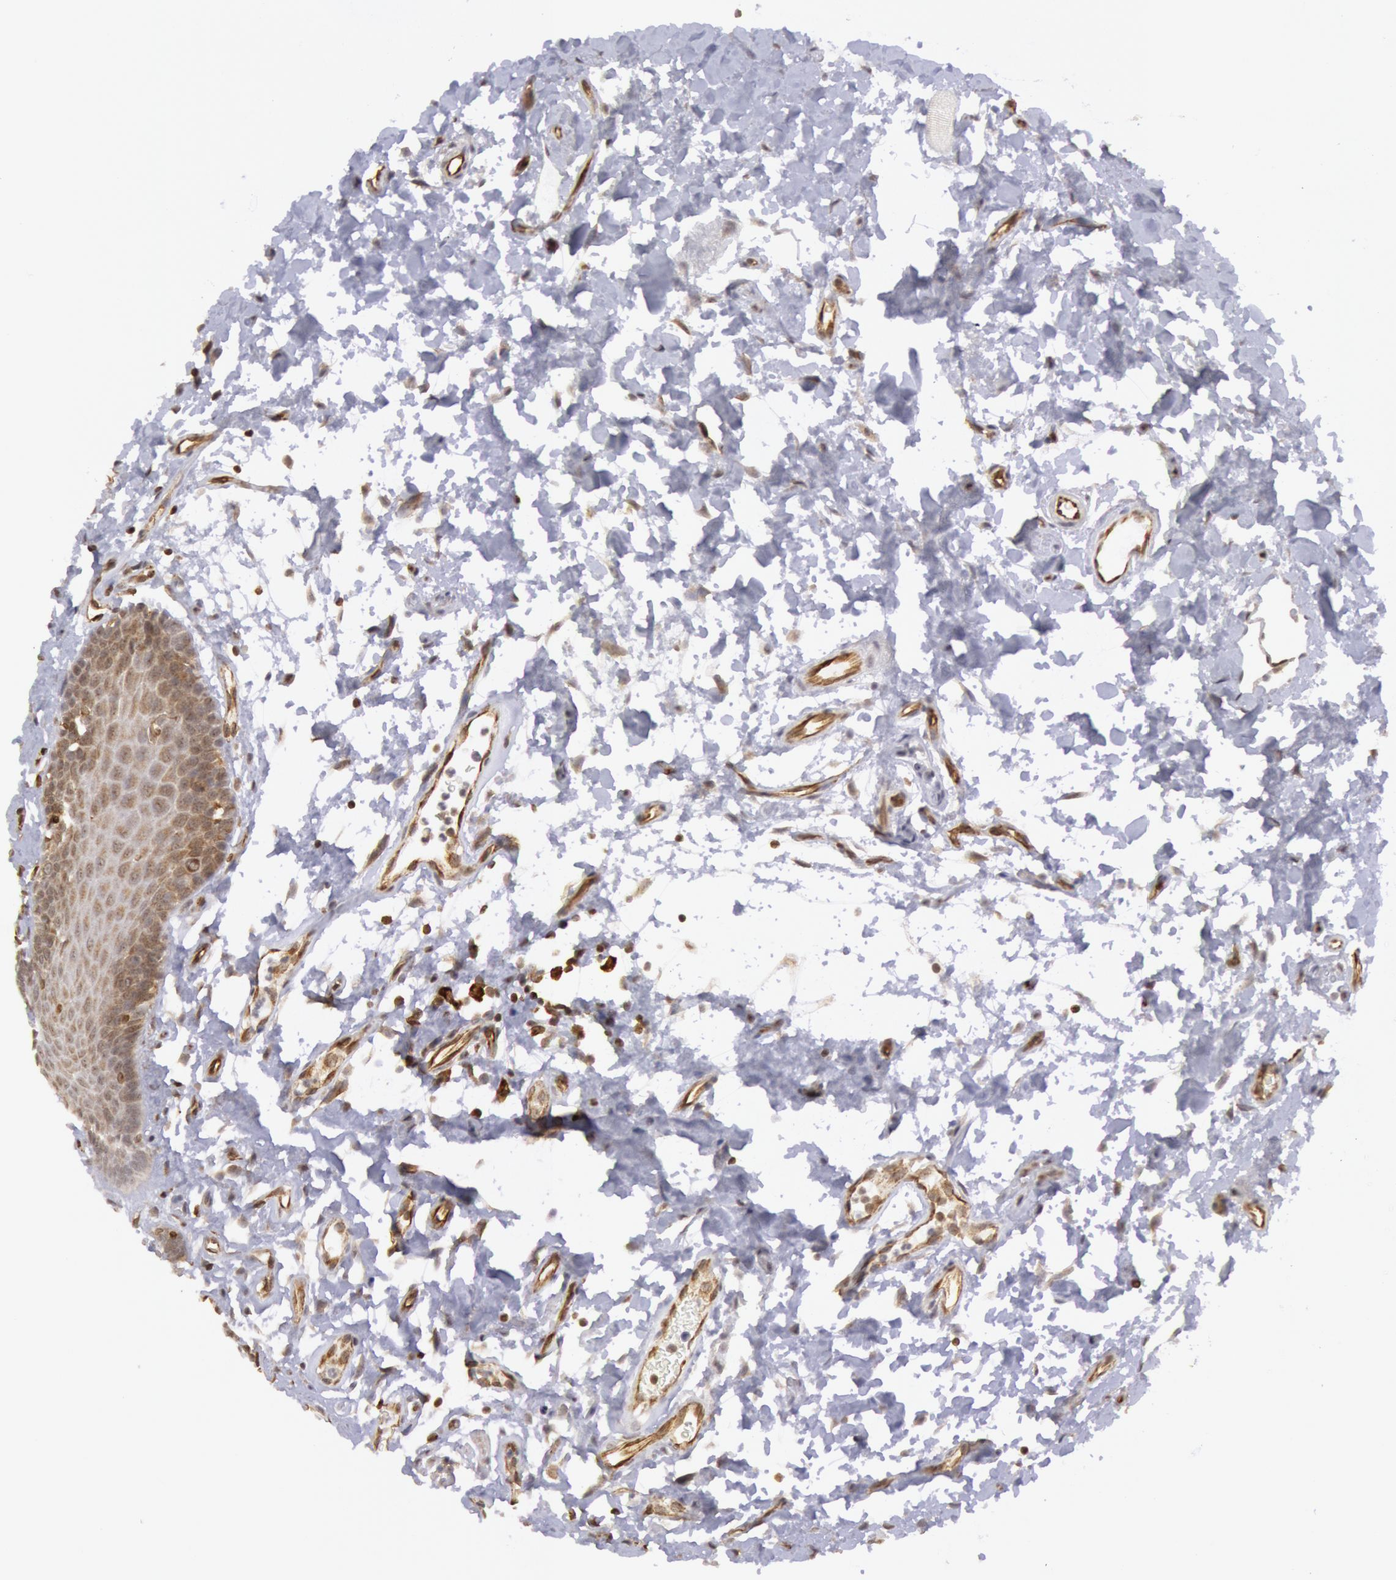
{"staining": {"intensity": "weak", "quantity": ">75%", "location": "cytoplasmic/membranous"}, "tissue": "oral mucosa", "cell_type": "Squamous epithelial cells", "image_type": "normal", "snomed": [{"axis": "morphology", "description": "Normal tissue, NOS"}, {"axis": "topography", "description": "Oral tissue"}], "caption": "IHC of unremarkable human oral mucosa demonstrates low levels of weak cytoplasmic/membranous expression in approximately >75% of squamous epithelial cells.", "gene": "ENSG00000250264", "patient": {"sex": "male", "age": 62}}